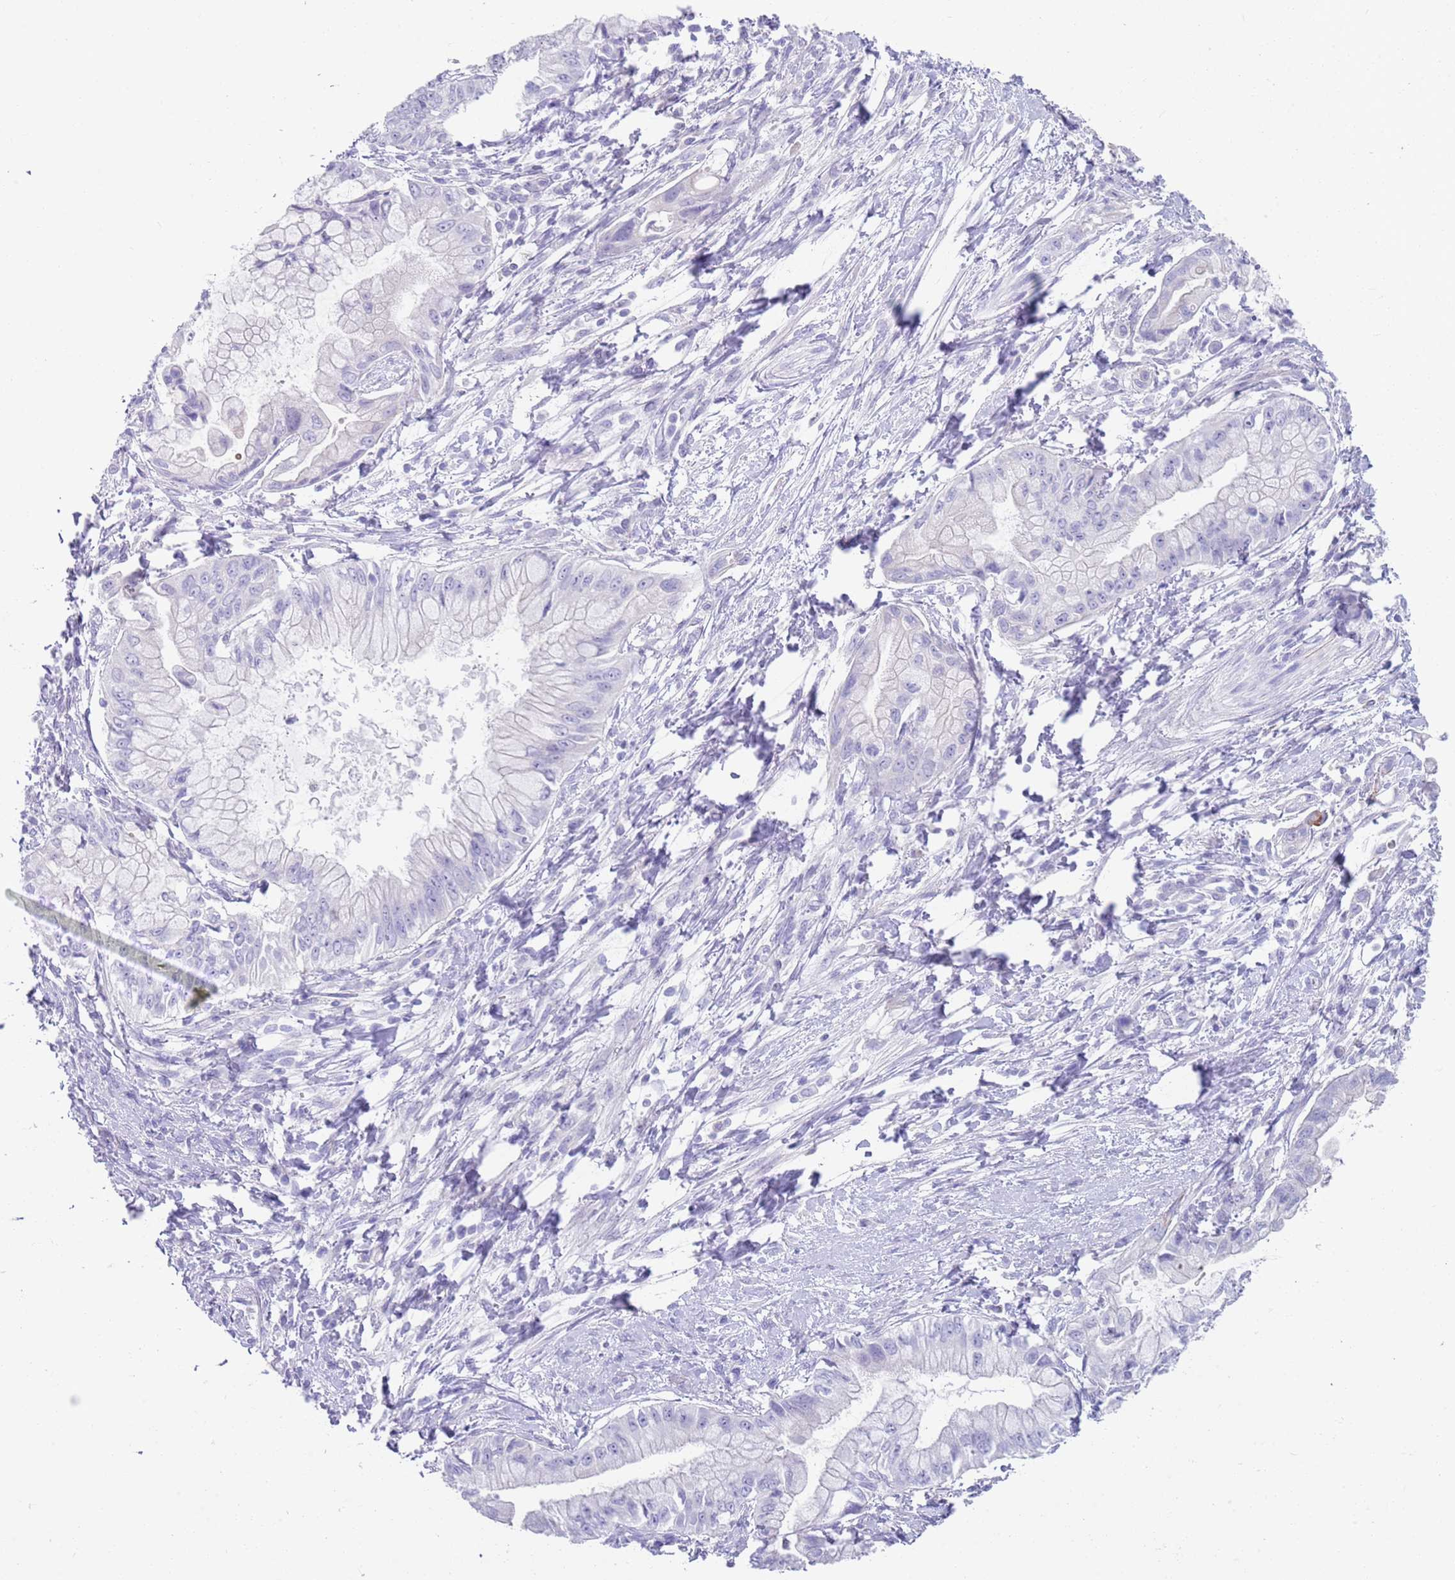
{"staining": {"intensity": "negative", "quantity": "none", "location": "none"}, "tissue": "pancreatic cancer", "cell_type": "Tumor cells", "image_type": "cancer", "snomed": [{"axis": "morphology", "description": "Adenocarcinoma, NOS"}, {"axis": "topography", "description": "Pancreas"}], "caption": "High power microscopy image of an immunohistochemistry histopathology image of pancreatic cancer (adenocarcinoma), revealing no significant staining in tumor cells. (Stains: DAB (3,3'-diaminobenzidine) IHC with hematoxylin counter stain, Microscopy: brightfield microscopy at high magnification).", "gene": "CPXM2", "patient": {"sex": "male", "age": 48}}